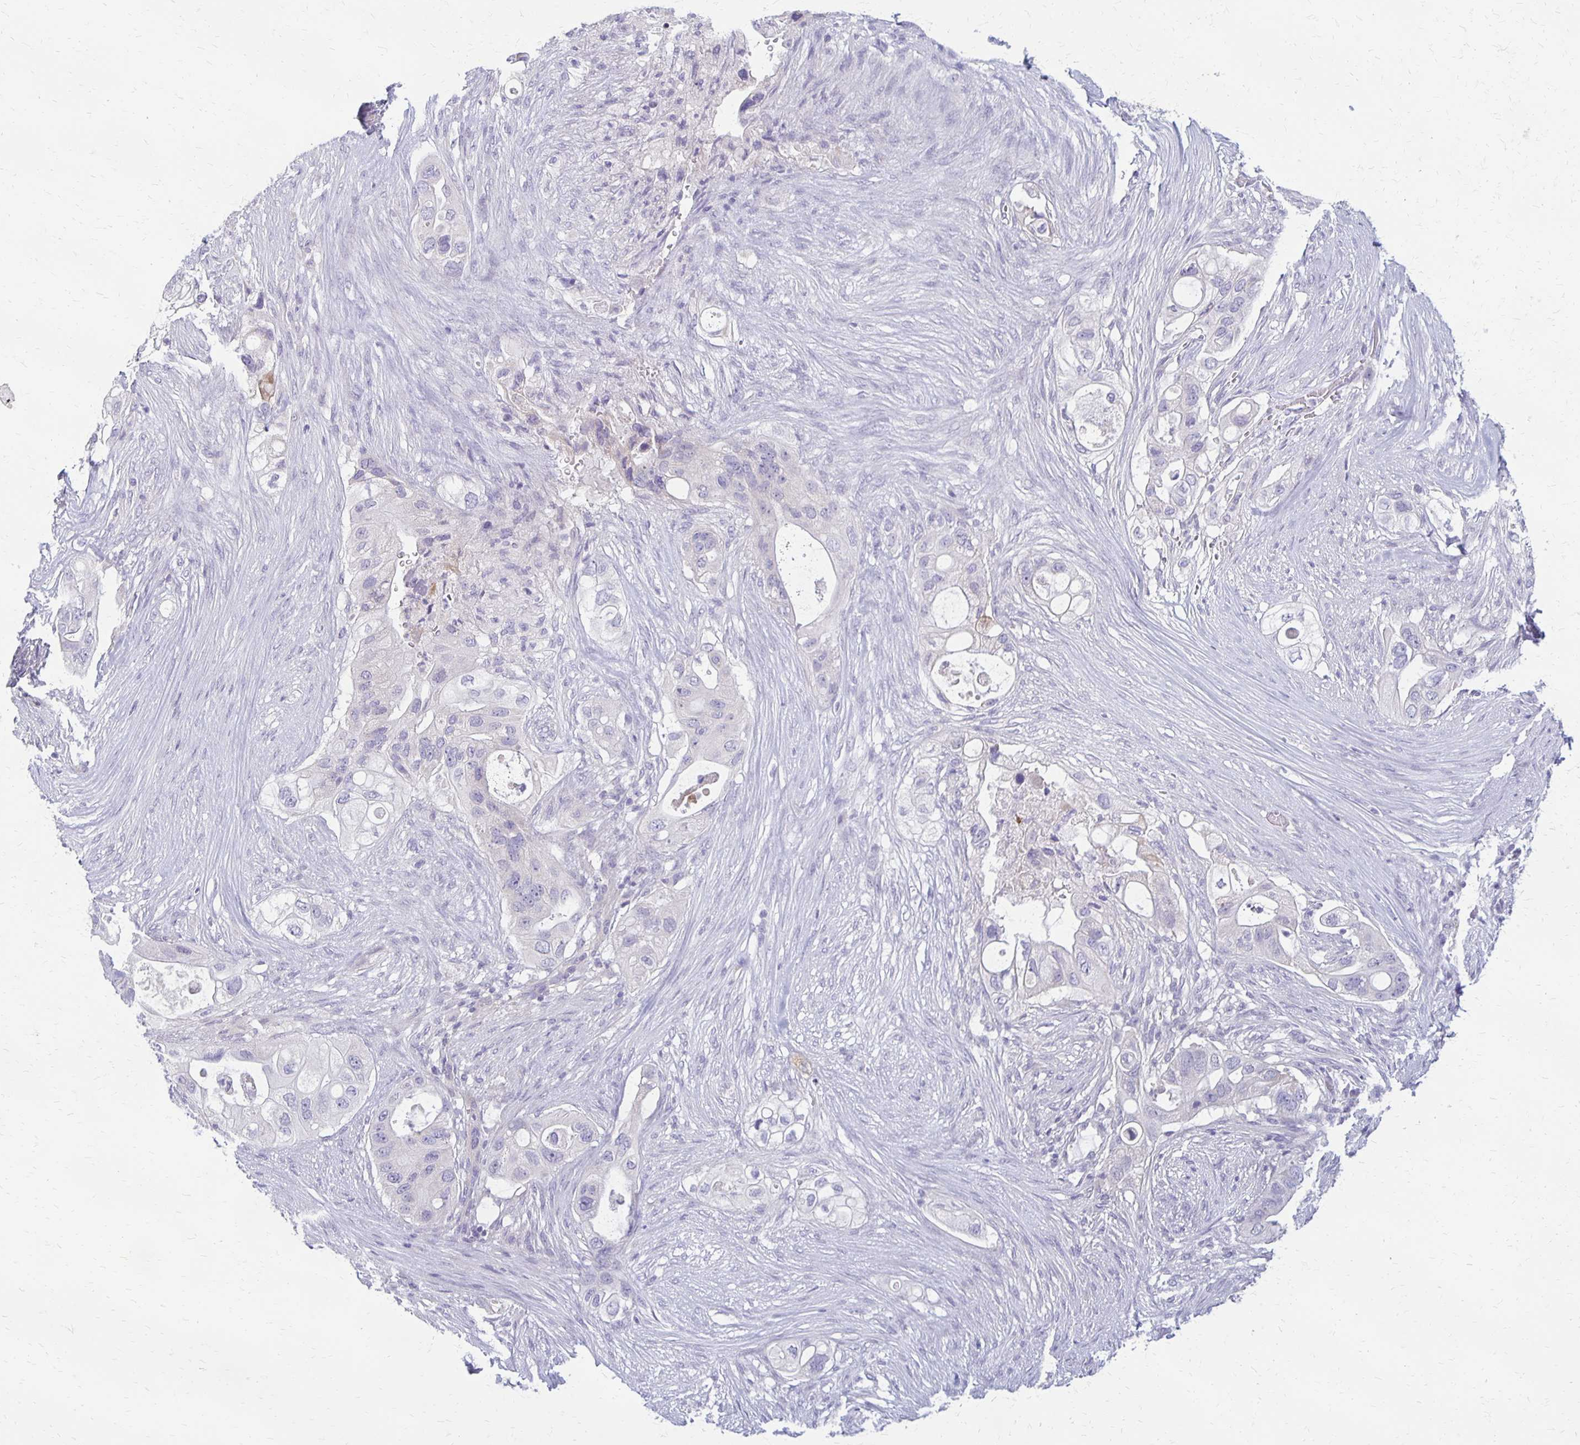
{"staining": {"intensity": "negative", "quantity": "none", "location": "none"}, "tissue": "pancreatic cancer", "cell_type": "Tumor cells", "image_type": "cancer", "snomed": [{"axis": "morphology", "description": "Adenocarcinoma, NOS"}, {"axis": "topography", "description": "Pancreas"}], "caption": "The histopathology image shows no staining of tumor cells in adenocarcinoma (pancreatic). (DAB (3,3'-diaminobenzidine) IHC visualized using brightfield microscopy, high magnification).", "gene": "RHOC", "patient": {"sex": "female", "age": 72}}